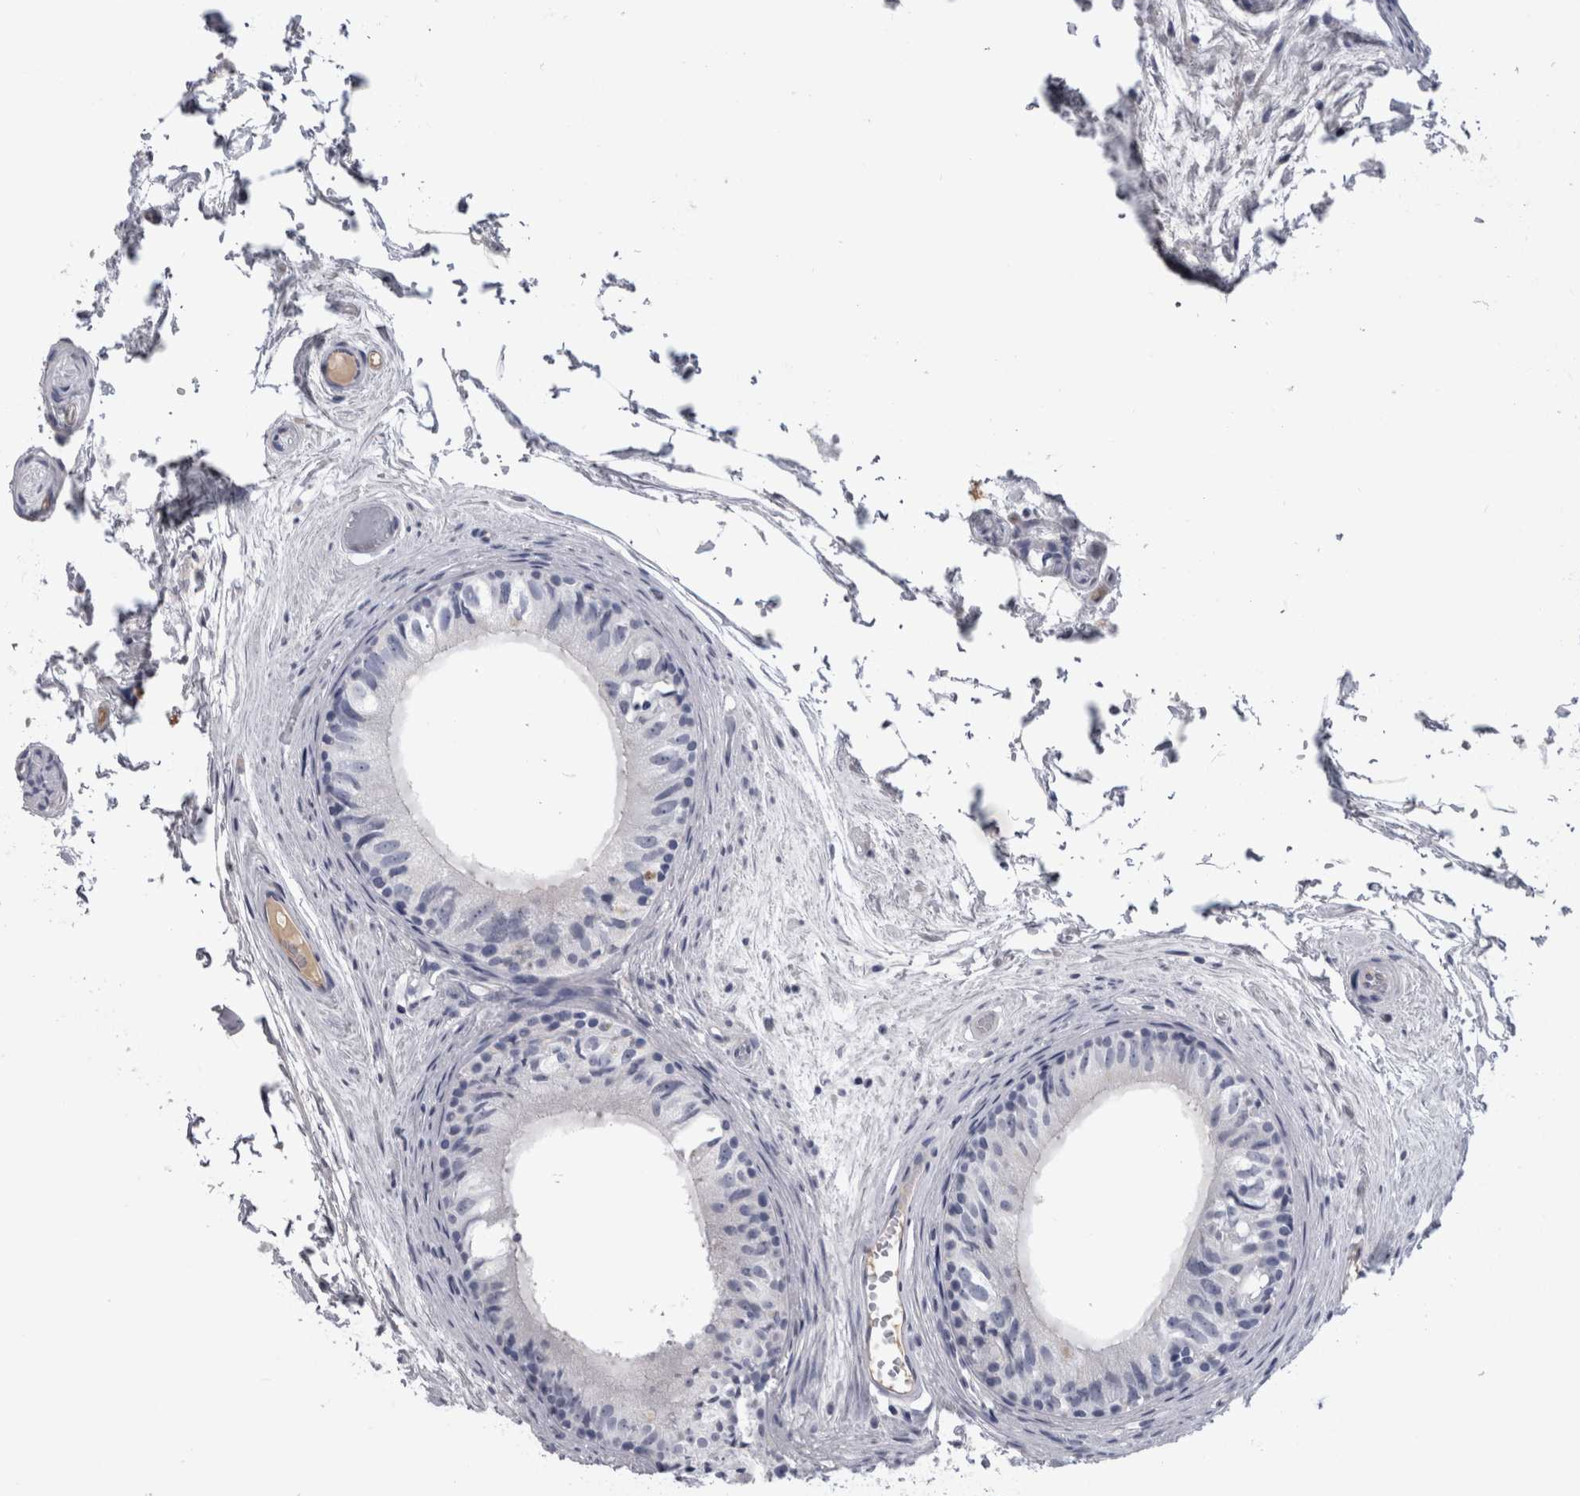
{"staining": {"intensity": "negative", "quantity": "none", "location": "none"}, "tissue": "epididymis", "cell_type": "Glandular cells", "image_type": "normal", "snomed": [{"axis": "morphology", "description": "Normal tissue, NOS"}, {"axis": "topography", "description": "Epididymis"}], "caption": "This is an immunohistochemistry (IHC) image of benign human epididymis. There is no expression in glandular cells.", "gene": "PAX5", "patient": {"sex": "male", "age": 79}}